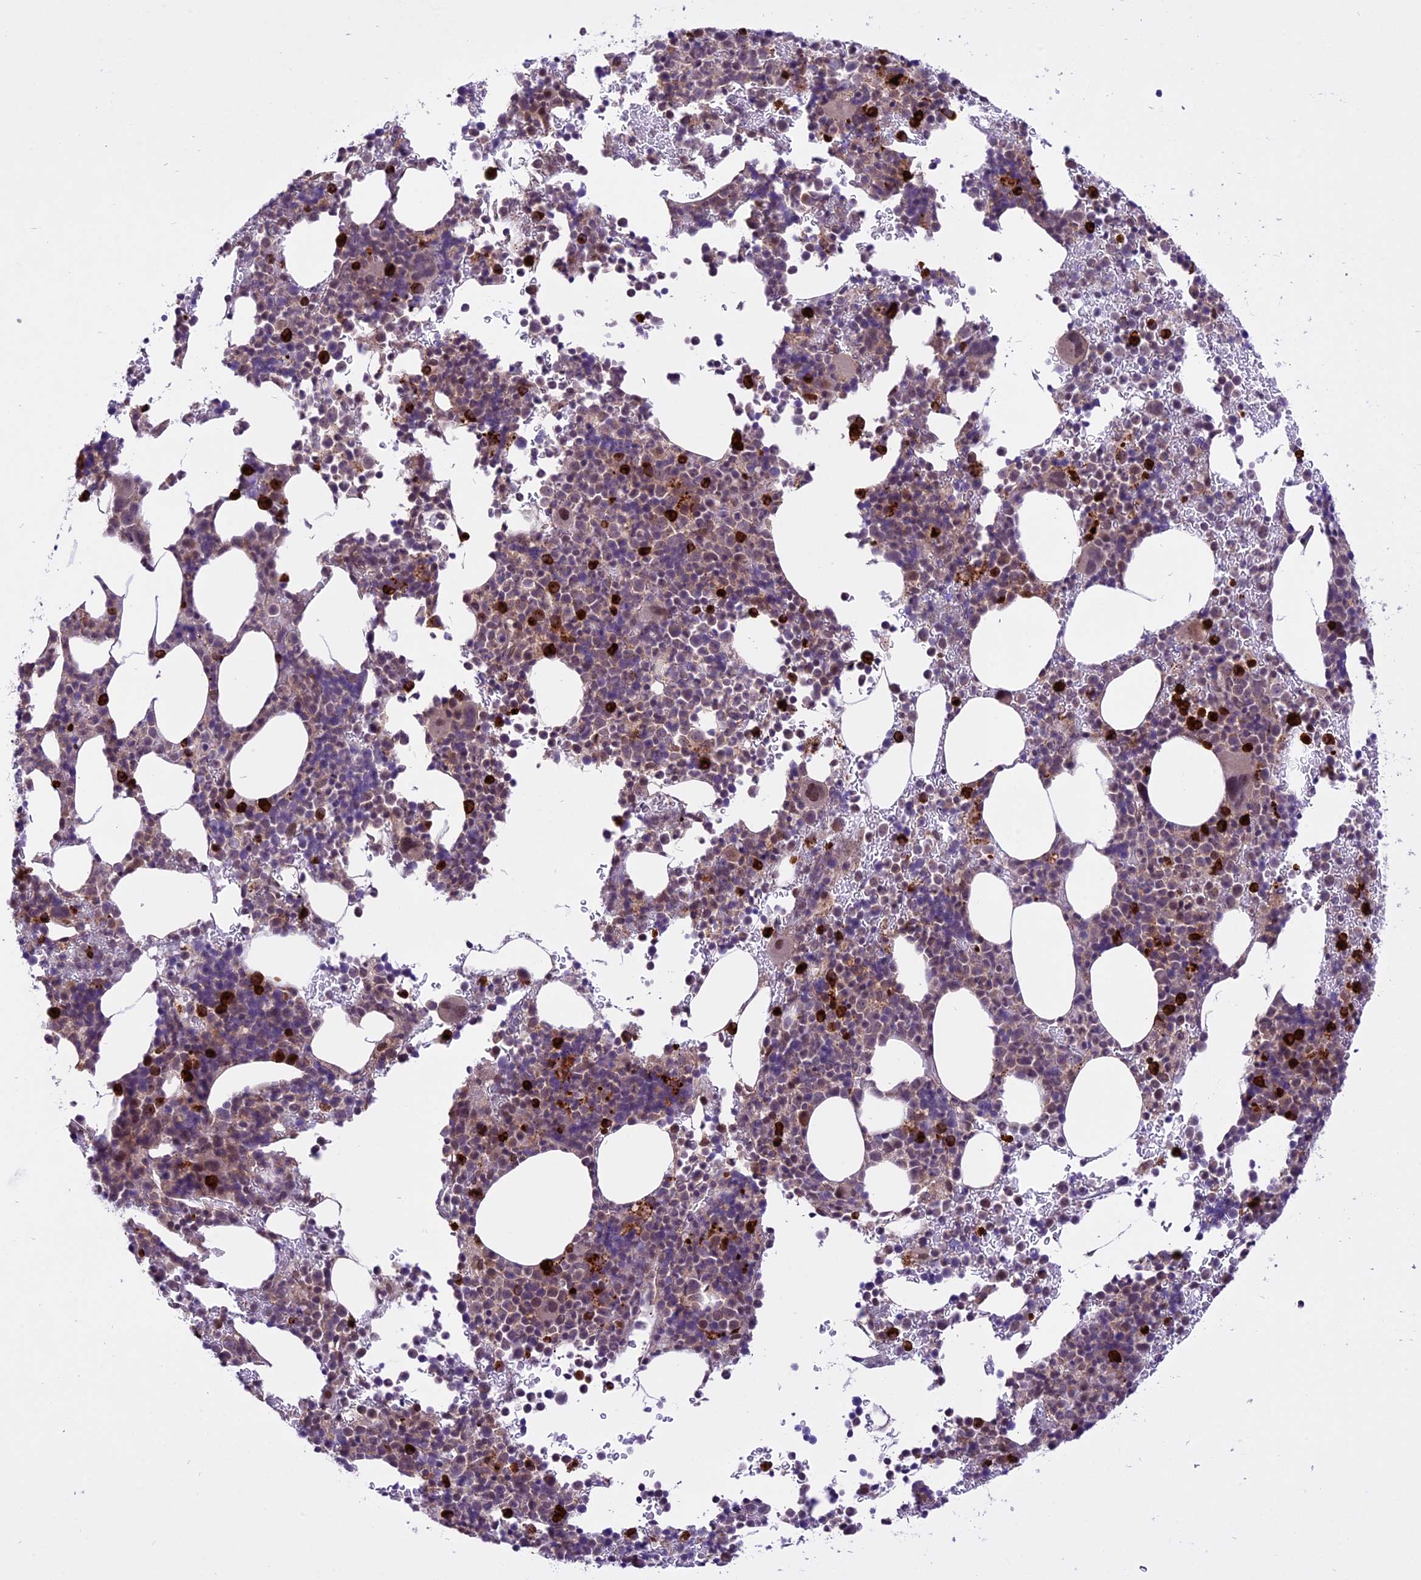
{"staining": {"intensity": "strong", "quantity": "<25%", "location": "cytoplasmic/membranous,nuclear"}, "tissue": "bone marrow", "cell_type": "Hematopoietic cells", "image_type": "normal", "snomed": [{"axis": "morphology", "description": "Normal tissue, NOS"}, {"axis": "topography", "description": "Bone marrow"}], "caption": "Hematopoietic cells demonstrate medium levels of strong cytoplasmic/membranous,nuclear staining in approximately <25% of cells in normal human bone marrow. (Stains: DAB in brown, nuclei in blue, Microscopy: brightfield microscopy at high magnification).", "gene": "SPRED1", "patient": {"sex": "female", "age": 82}}